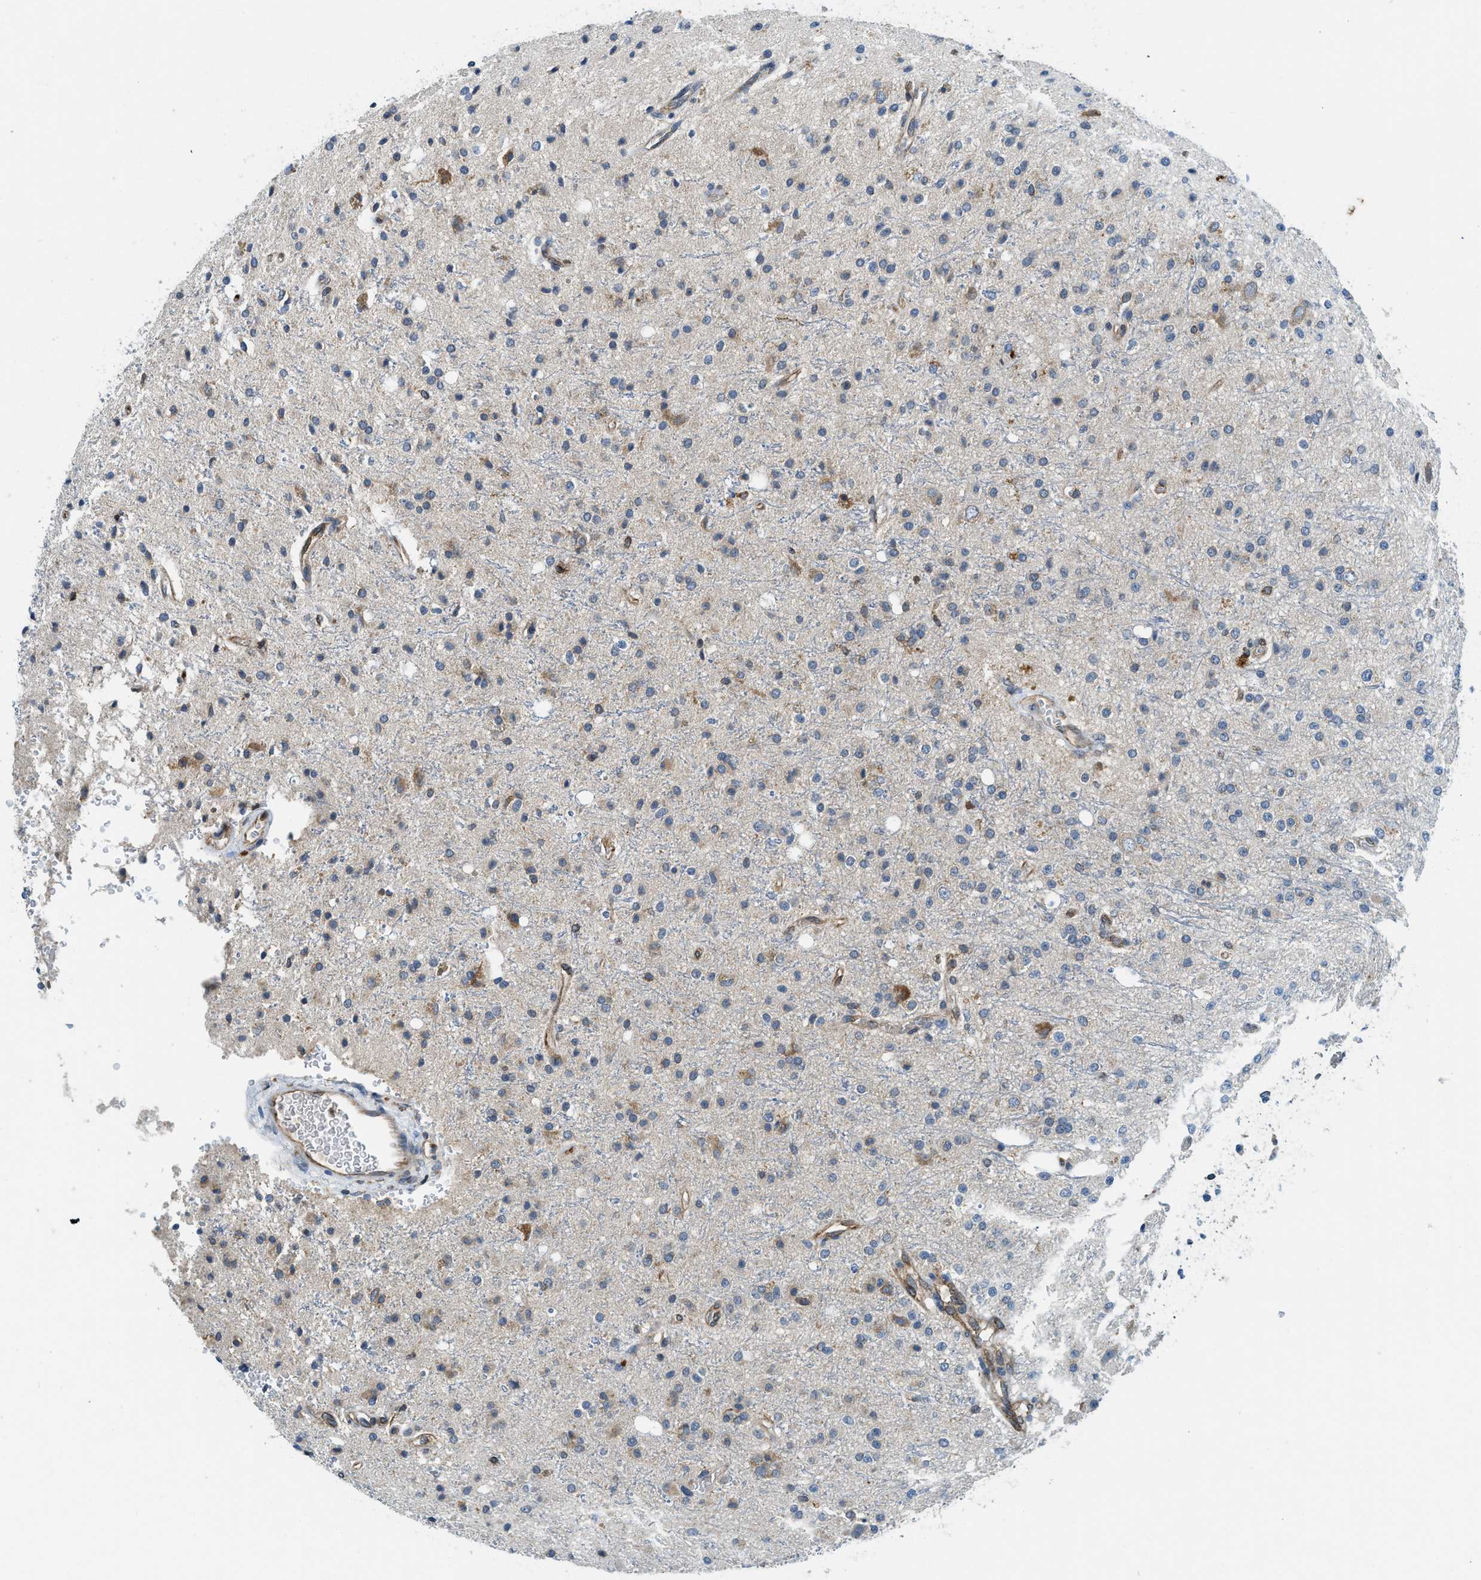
{"staining": {"intensity": "moderate", "quantity": "<25%", "location": "cytoplasmic/membranous"}, "tissue": "glioma", "cell_type": "Tumor cells", "image_type": "cancer", "snomed": [{"axis": "morphology", "description": "Glioma, malignant, High grade"}, {"axis": "topography", "description": "Brain"}], "caption": "An immunohistochemistry histopathology image of tumor tissue is shown. Protein staining in brown highlights moderate cytoplasmic/membranous positivity in high-grade glioma (malignant) within tumor cells. (brown staining indicates protein expression, while blue staining denotes nuclei).", "gene": "BCAP31", "patient": {"sex": "male", "age": 47}}